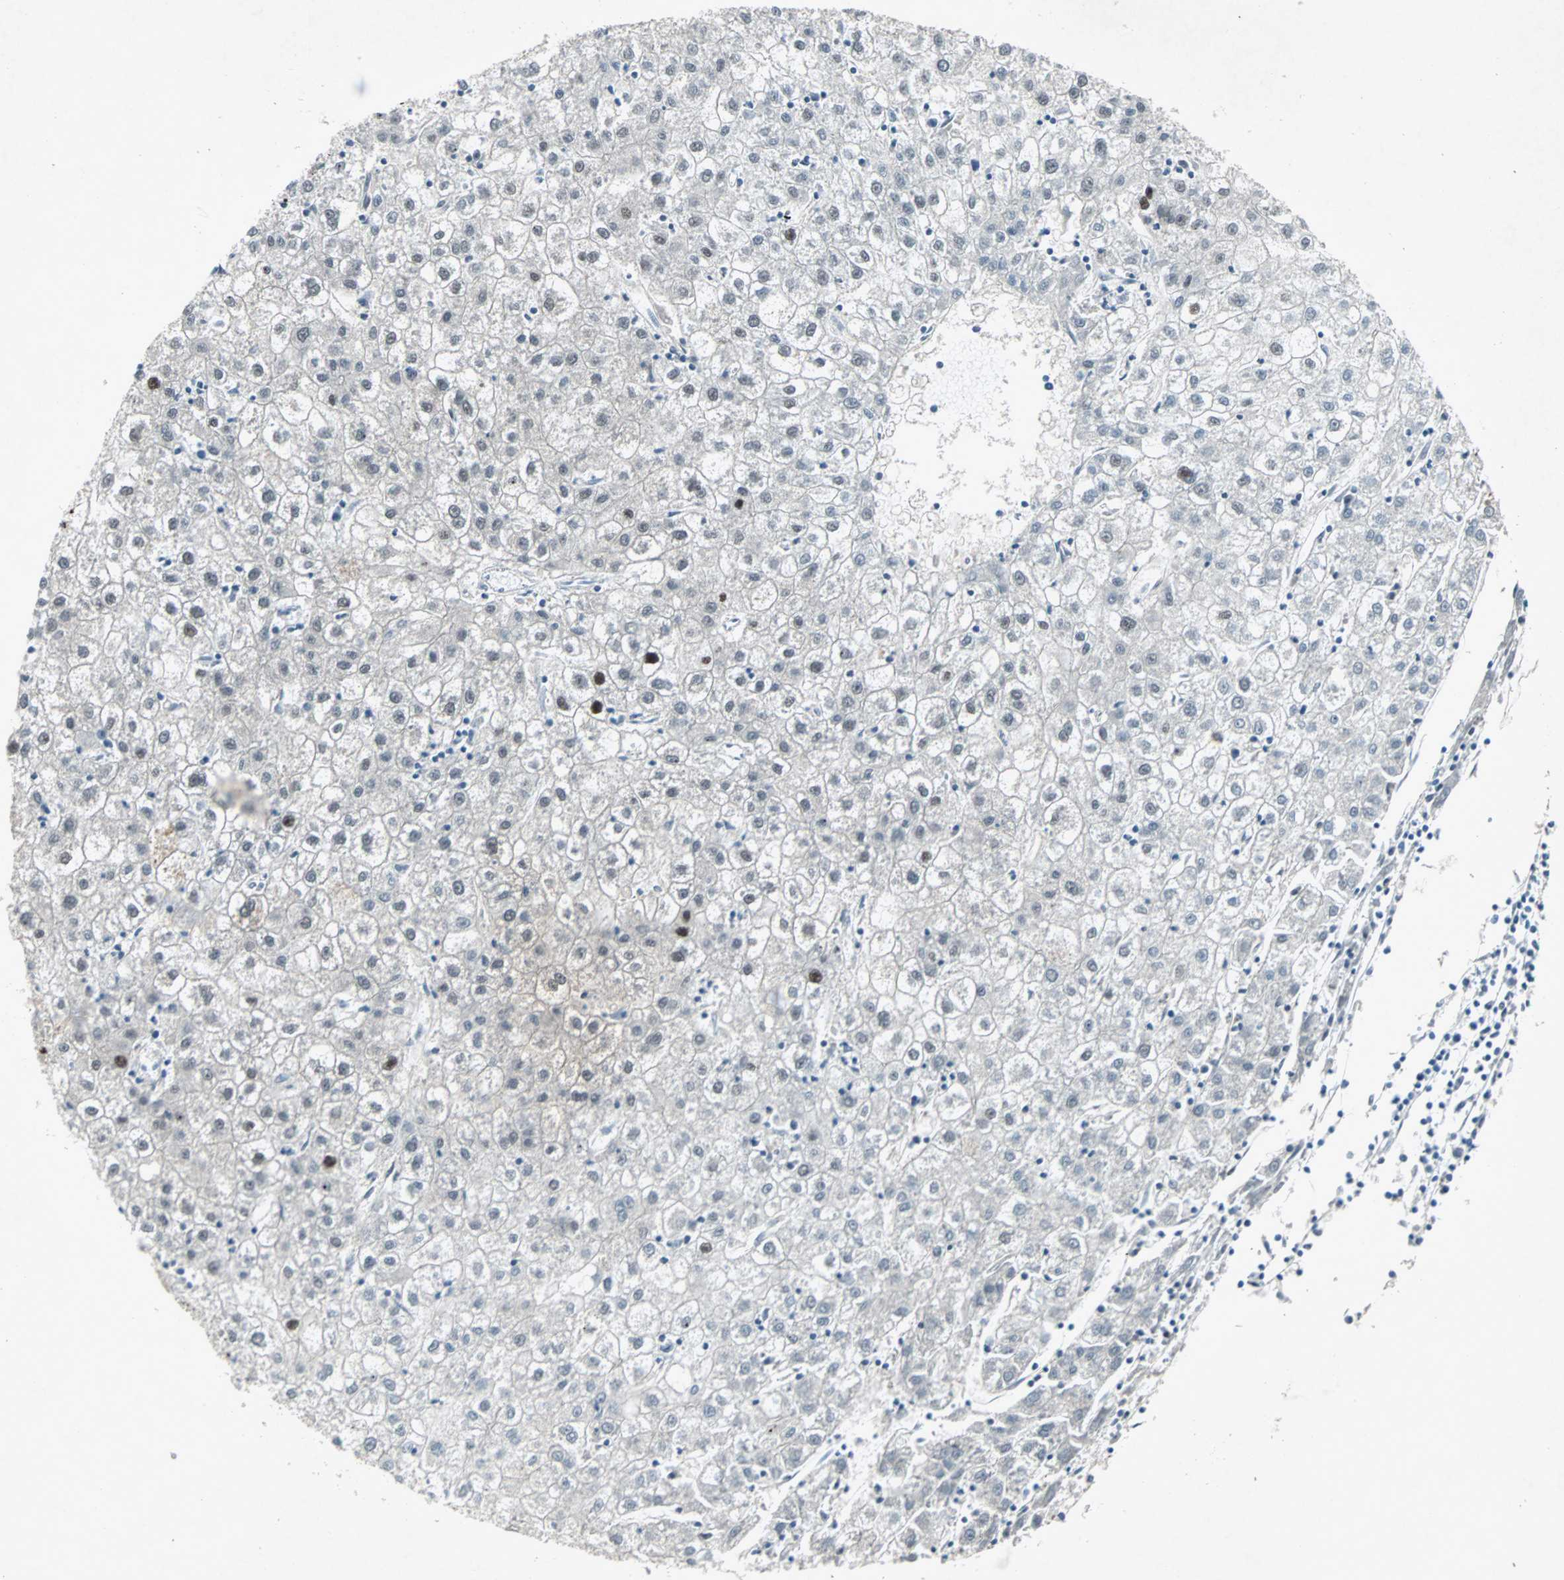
{"staining": {"intensity": "moderate", "quantity": "<25%", "location": "nuclear"}, "tissue": "liver cancer", "cell_type": "Tumor cells", "image_type": "cancer", "snomed": [{"axis": "morphology", "description": "Carcinoma, Hepatocellular, NOS"}, {"axis": "topography", "description": "Liver"}], "caption": "Tumor cells display low levels of moderate nuclear expression in about <25% of cells in human liver hepatocellular carcinoma.", "gene": "LANCL3", "patient": {"sex": "male", "age": 72}}